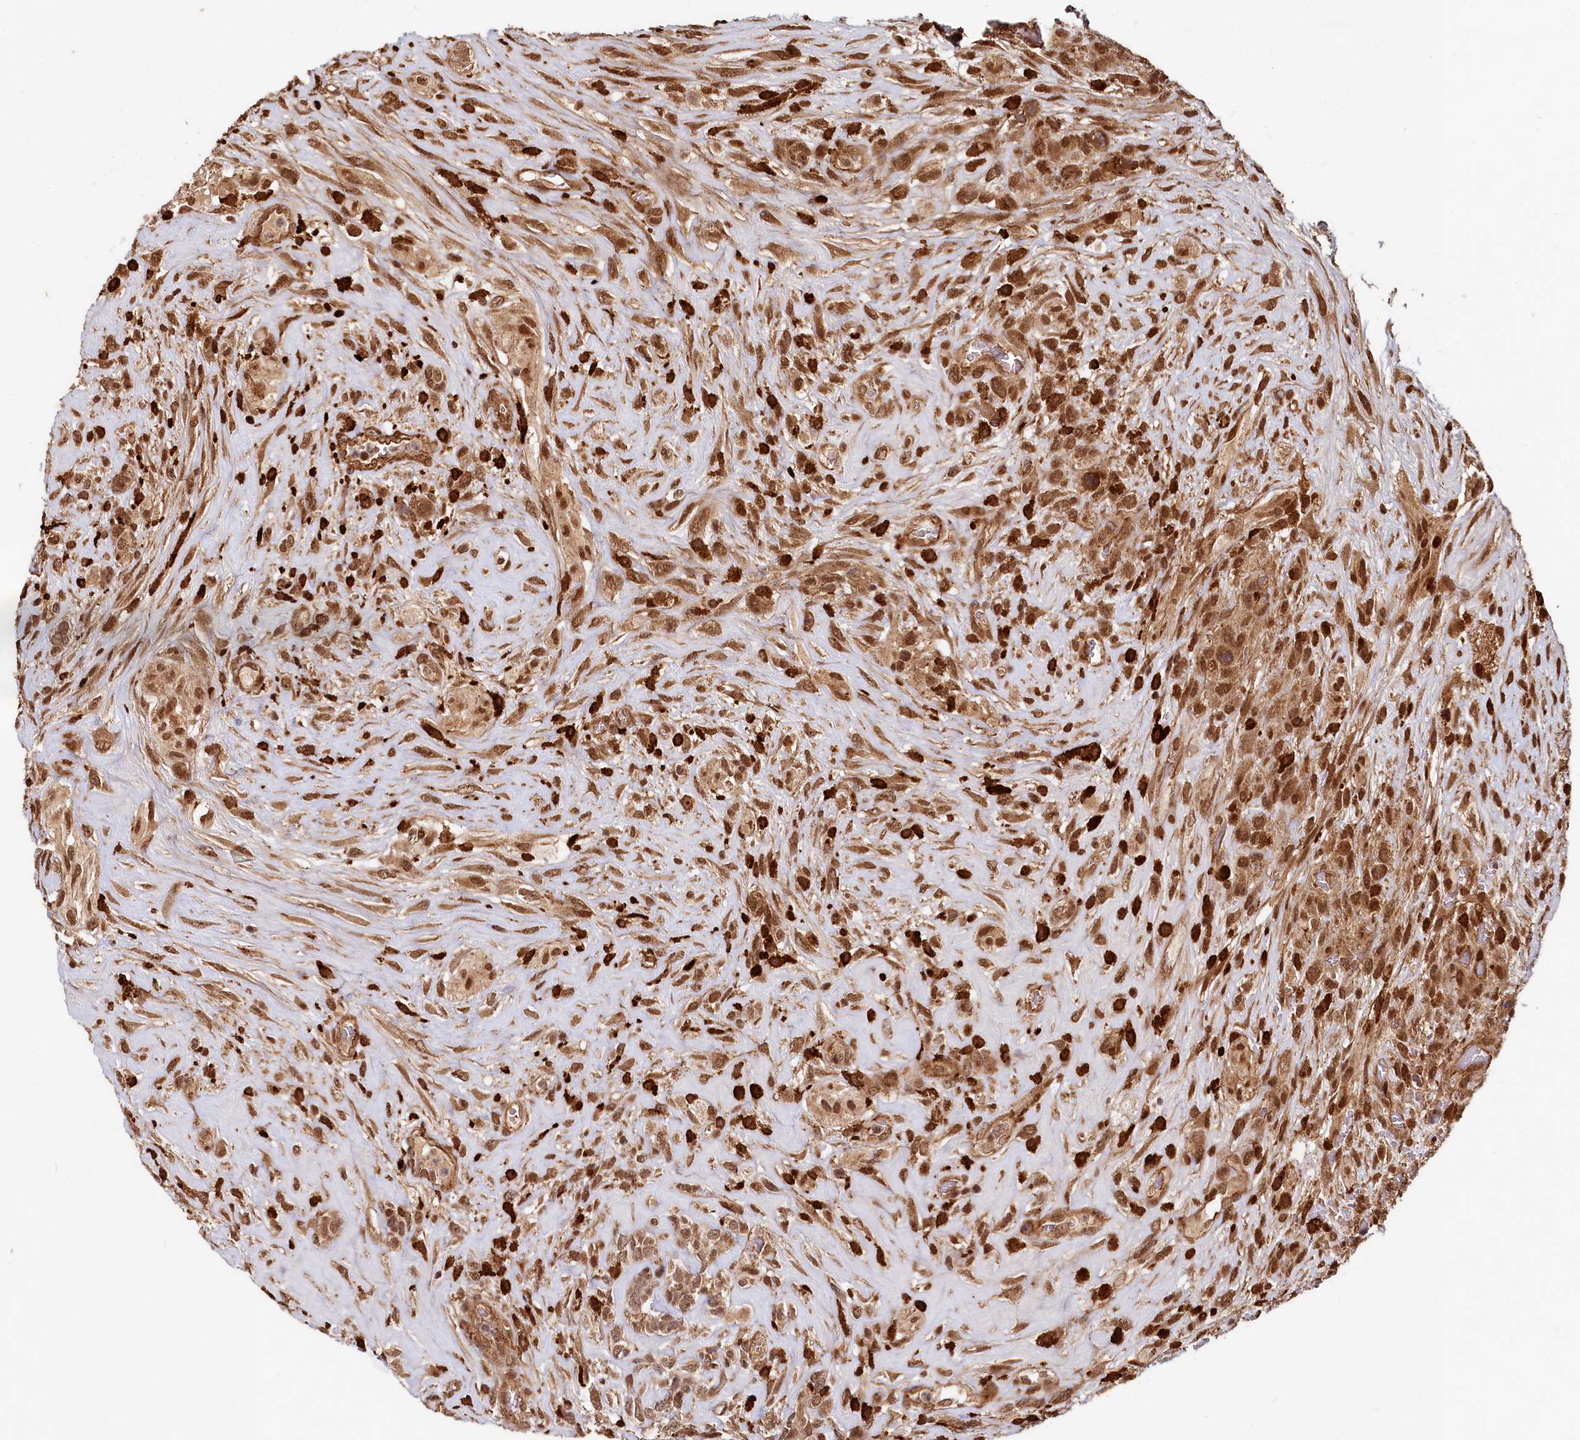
{"staining": {"intensity": "moderate", "quantity": ">75%", "location": "cytoplasmic/membranous,nuclear"}, "tissue": "glioma", "cell_type": "Tumor cells", "image_type": "cancer", "snomed": [{"axis": "morphology", "description": "Glioma, malignant, High grade"}, {"axis": "topography", "description": "Brain"}], "caption": "The immunohistochemical stain shows moderate cytoplasmic/membranous and nuclear positivity in tumor cells of glioma tissue.", "gene": "TRIM23", "patient": {"sex": "male", "age": 61}}